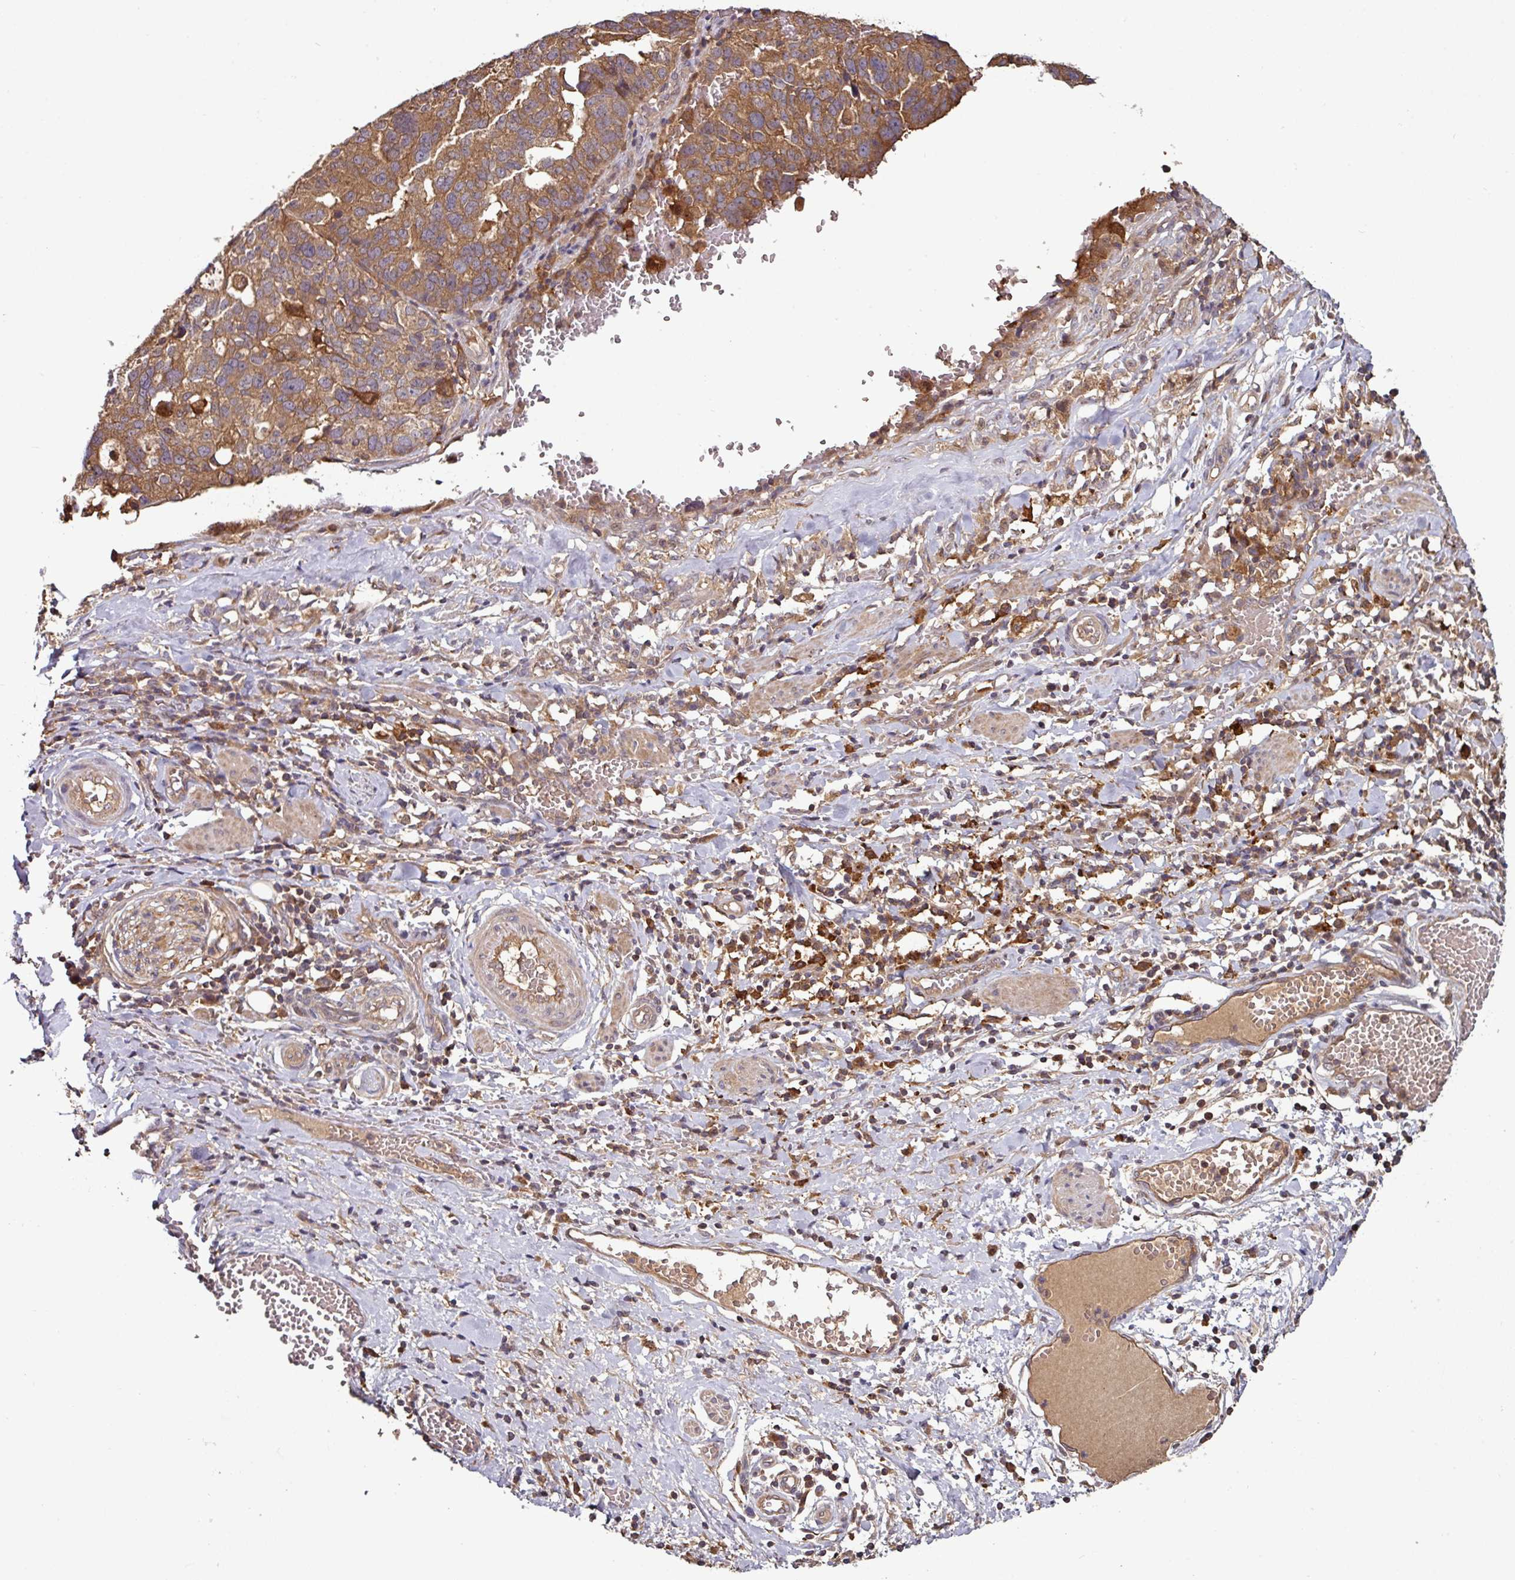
{"staining": {"intensity": "moderate", "quantity": ">75%", "location": "cytoplasmic/membranous"}, "tissue": "ovarian cancer", "cell_type": "Tumor cells", "image_type": "cancer", "snomed": [{"axis": "morphology", "description": "Cystadenocarcinoma, serous, NOS"}, {"axis": "topography", "description": "Ovary"}], "caption": "This is a photomicrograph of IHC staining of serous cystadenocarcinoma (ovarian), which shows moderate staining in the cytoplasmic/membranous of tumor cells.", "gene": "GNPDA1", "patient": {"sex": "female", "age": 59}}